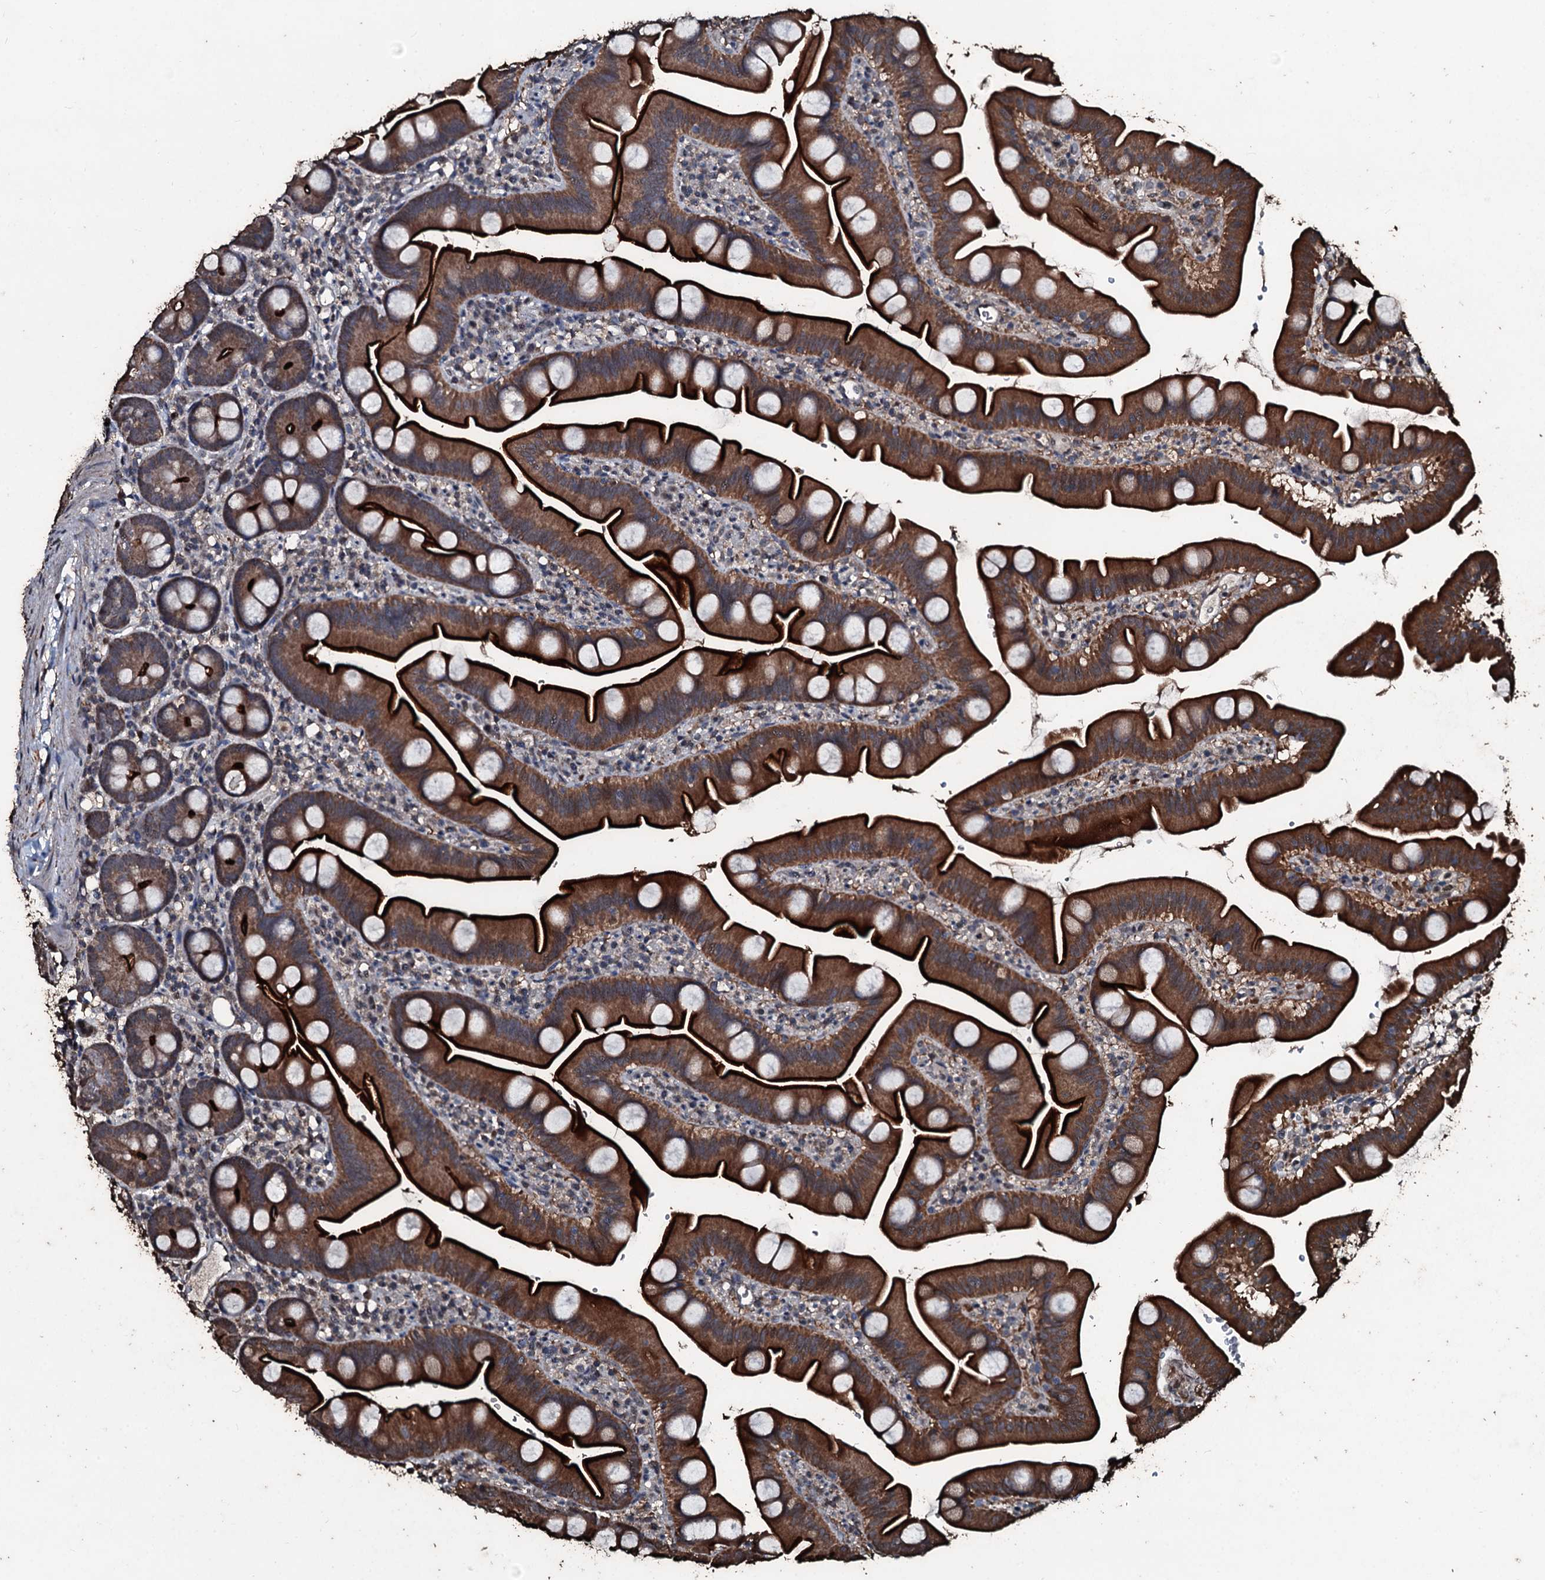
{"staining": {"intensity": "strong", "quantity": ">75%", "location": "cytoplasmic/membranous"}, "tissue": "small intestine", "cell_type": "Glandular cells", "image_type": "normal", "snomed": [{"axis": "morphology", "description": "Normal tissue, NOS"}, {"axis": "topography", "description": "Small intestine"}], "caption": "High-power microscopy captured an immunohistochemistry (IHC) histopathology image of benign small intestine, revealing strong cytoplasmic/membranous expression in about >75% of glandular cells. Nuclei are stained in blue.", "gene": "FAAP24", "patient": {"sex": "female", "age": 68}}